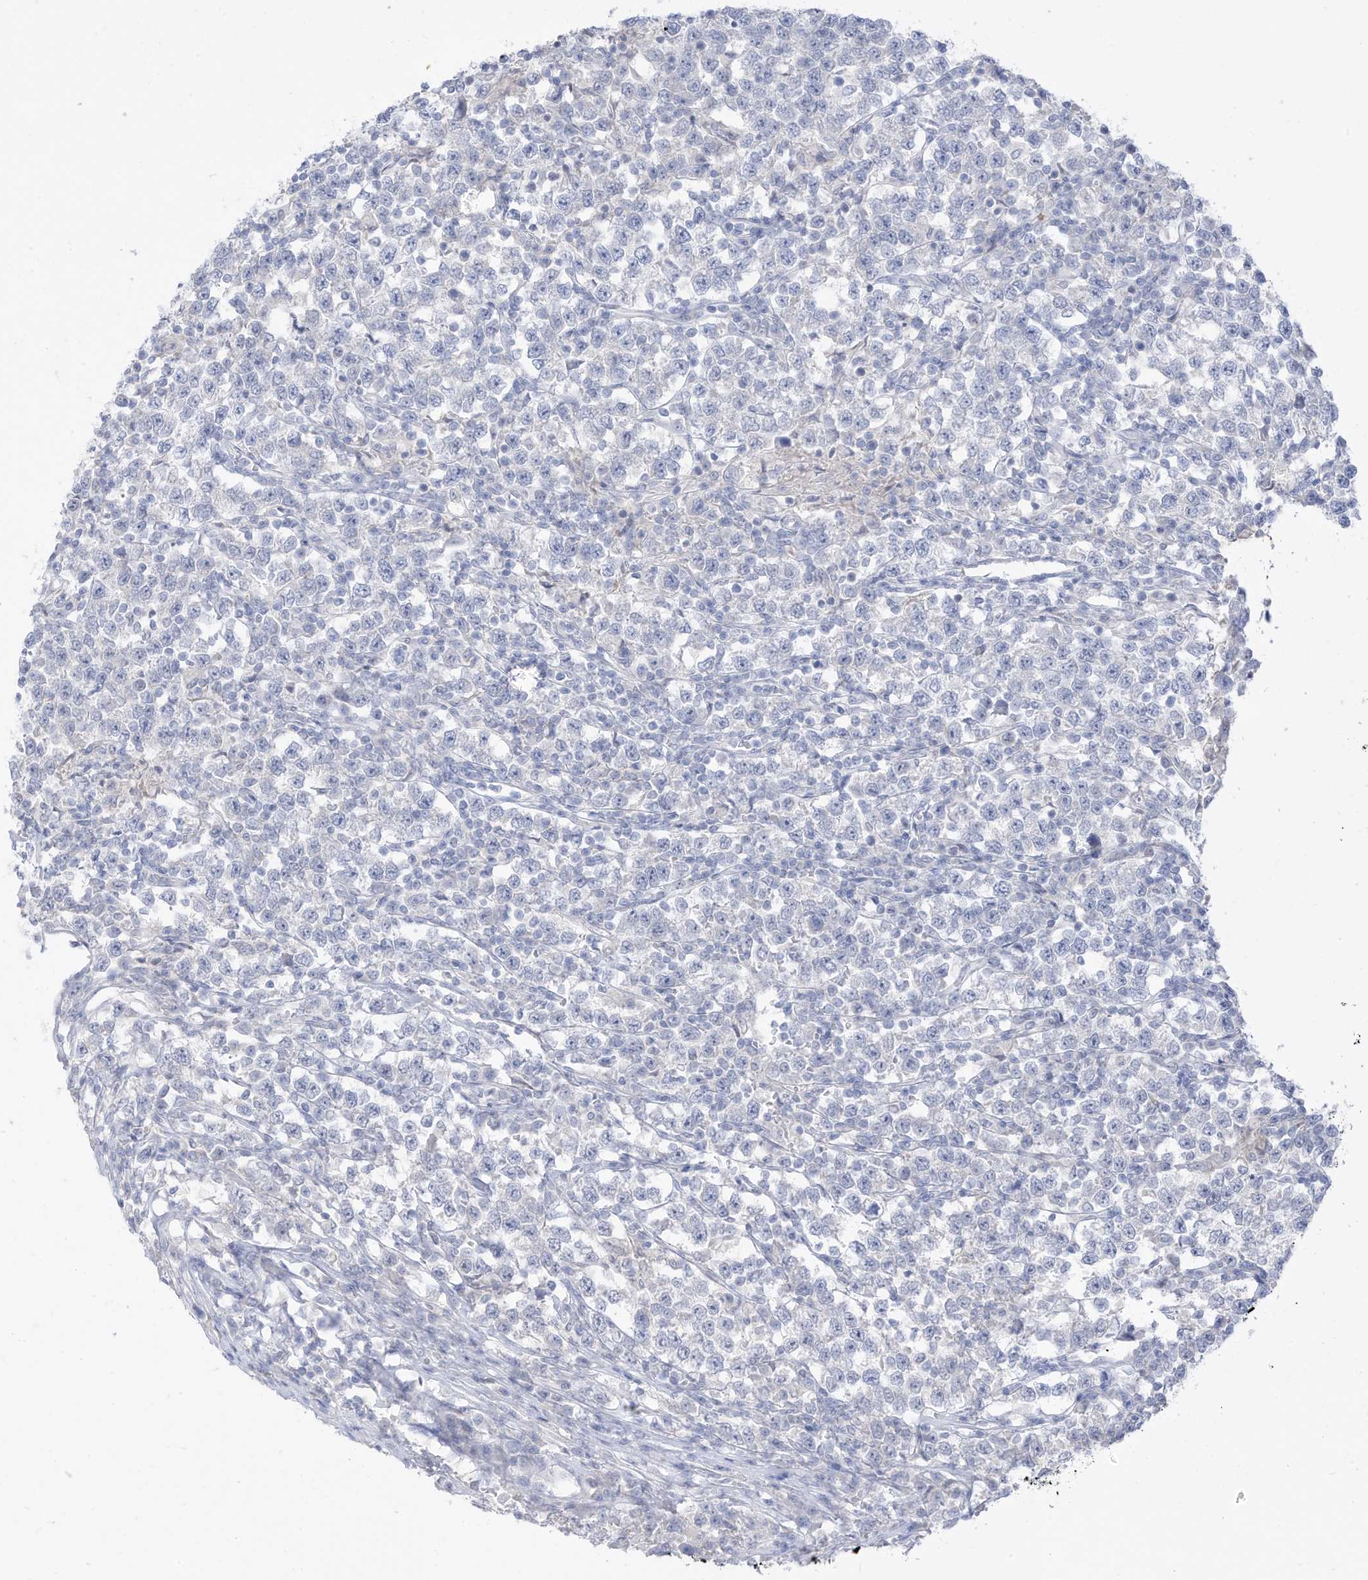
{"staining": {"intensity": "negative", "quantity": "none", "location": "none"}, "tissue": "testis cancer", "cell_type": "Tumor cells", "image_type": "cancer", "snomed": [{"axis": "morphology", "description": "Normal tissue, NOS"}, {"axis": "morphology", "description": "Seminoma, NOS"}, {"axis": "topography", "description": "Testis"}], "caption": "Tumor cells are negative for protein expression in human testis cancer (seminoma).", "gene": "OGT", "patient": {"sex": "male", "age": 43}}